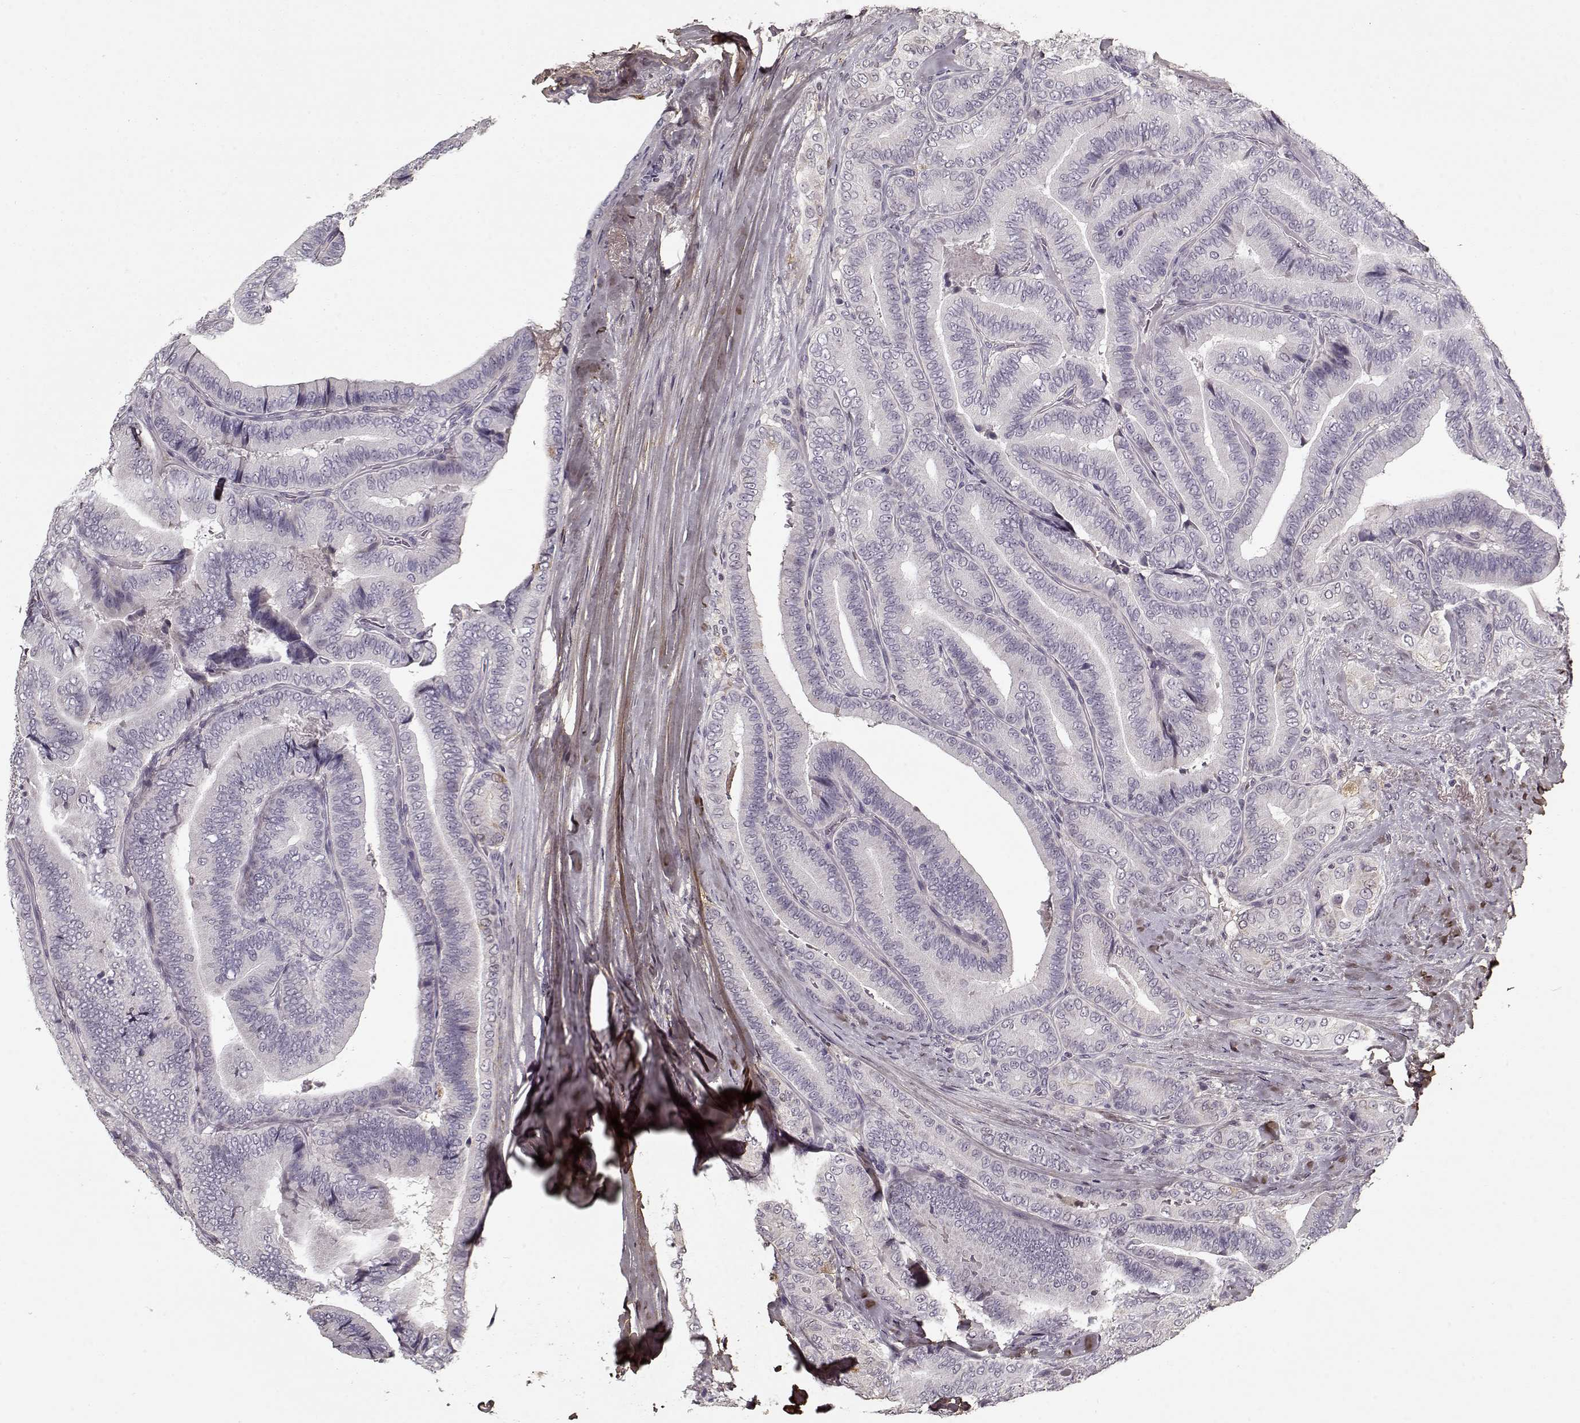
{"staining": {"intensity": "negative", "quantity": "none", "location": "none"}, "tissue": "thyroid cancer", "cell_type": "Tumor cells", "image_type": "cancer", "snomed": [{"axis": "morphology", "description": "Papillary adenocarcinoma, NOS"}, {"axis": "topography", "description": "Thyroid gland"}], "caption": "This is an IHC image of human thyroid cancer (papillary adenocarcinoma). There is no positivity in tumor cells.", "gene": "LUM", "patient": {"sex": "male", "age": 61}}